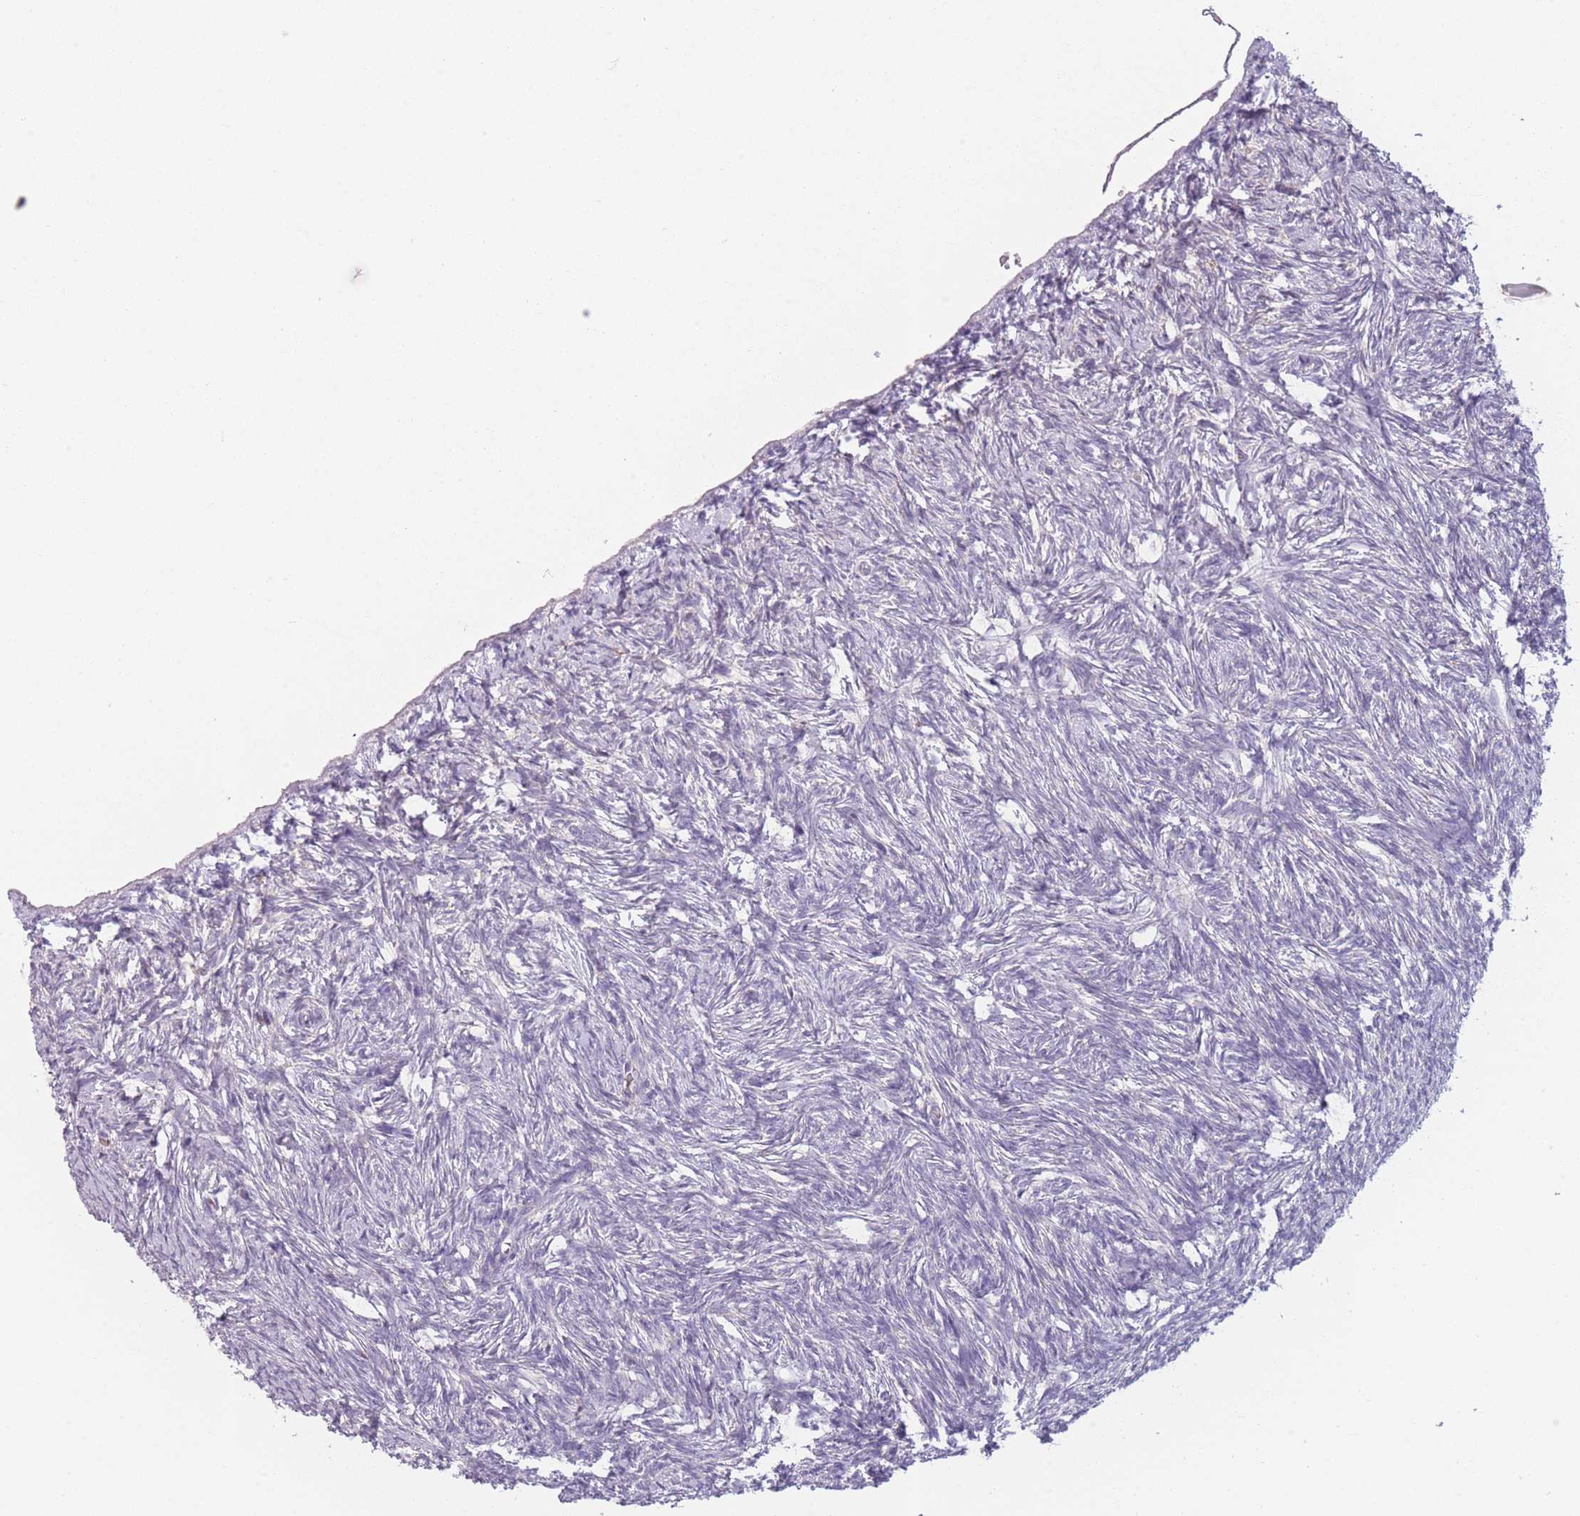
{"staining": {"intensity": "negative", "quantity": "none", "location": "none"}, "tissue": "ovary", "cell_type": "Ovarian stroma cells", "image_type": "normal", "snomed": [{"axis": "morphology", "description": "Normal tissue, NOS"}, {"axis": "topography", "description": "Ovary"}], "caption": "A high-resolution micrograph shows IHC staining of normal ovary, which exhibits no significant expression in ovarian stroma cells.", "gene": "PRAM1", "patient": {"sex": "female", "age": 51}}